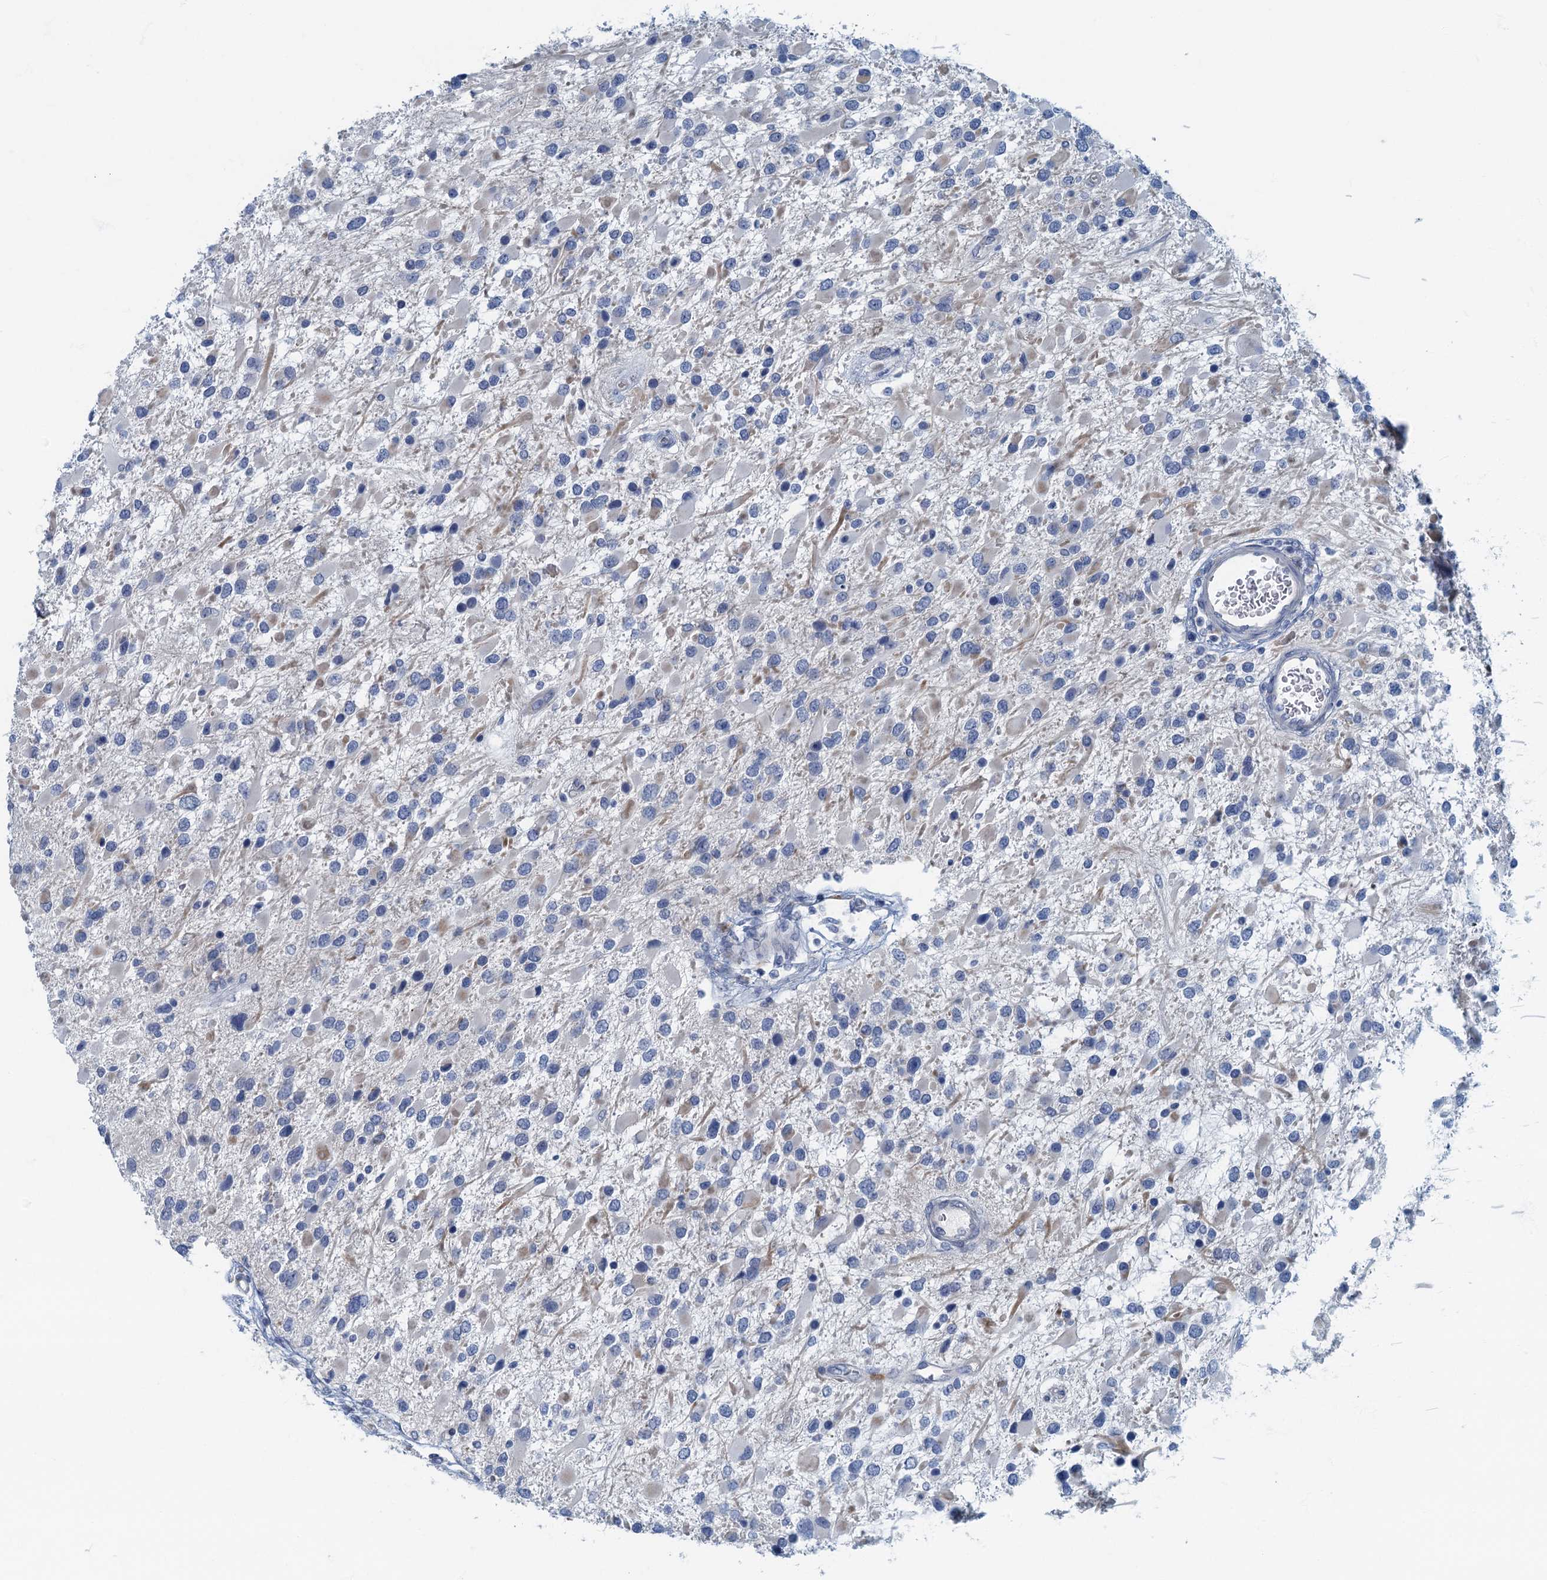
{"staining": {"intensity": "negative", "quantity": "none", "location": "none"}, "tissue": "glioma", "cell_type": "Tumor cells", "image_type": "cancer", "snomed": [{"axis": "morphology", "description": "Glioma, malignant, High grade"}, {"axis": "topography", "description": "Brain"}], "caption": "IHC photomicrograph of neoplastic tissue: human glioma stained with DAB demonstrates no significant protein expression in tumor cells. The staining is performed using DAB brown chromogen with nuclei counter-stained in using hematoxylin.", "gene": "ANKDD1A", "patient": {"sex": "male", "age": 53}}